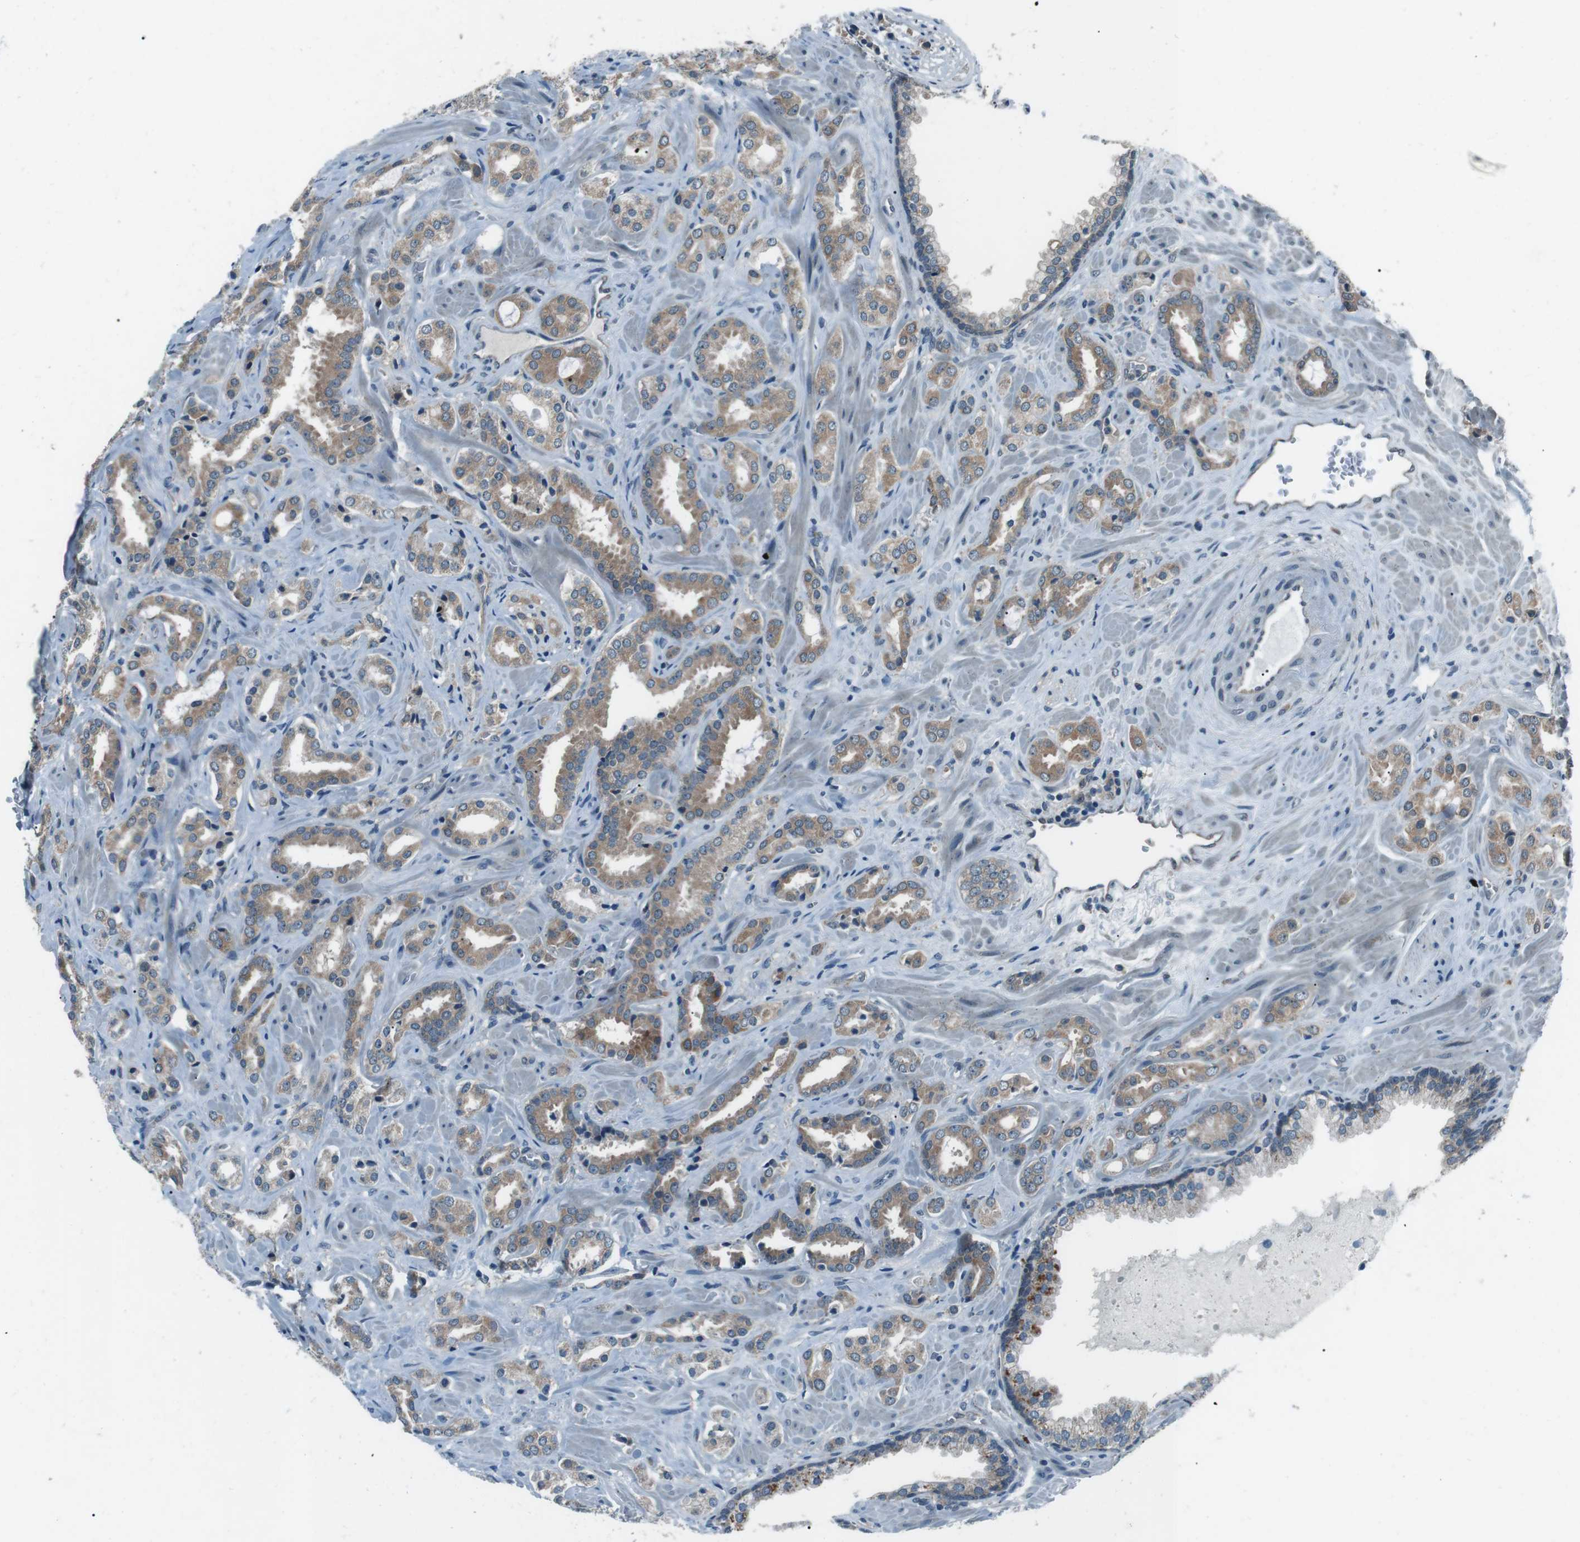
{"staining": {"intensity": "weak", "quantity": ">75%", "location": "cytoplasmic/membranous"}, "tissue": "prostate cancer", "cell_type": "Tumor cells", "image_type": "cancer", "snomed": [{"axis": "morphology", "description": "Adenocarcinoma, High grade"}, {"axis": "topography", "description": "Prostate"}], "caption": "Immunohistochemical staining of human prostate cancer exhibits low levels of weak cytoplasmic/membranous staining in approximately >75% of tumor cells.", "gene": "LRIG2", "patient": {"sex": "male", "age": 64}}